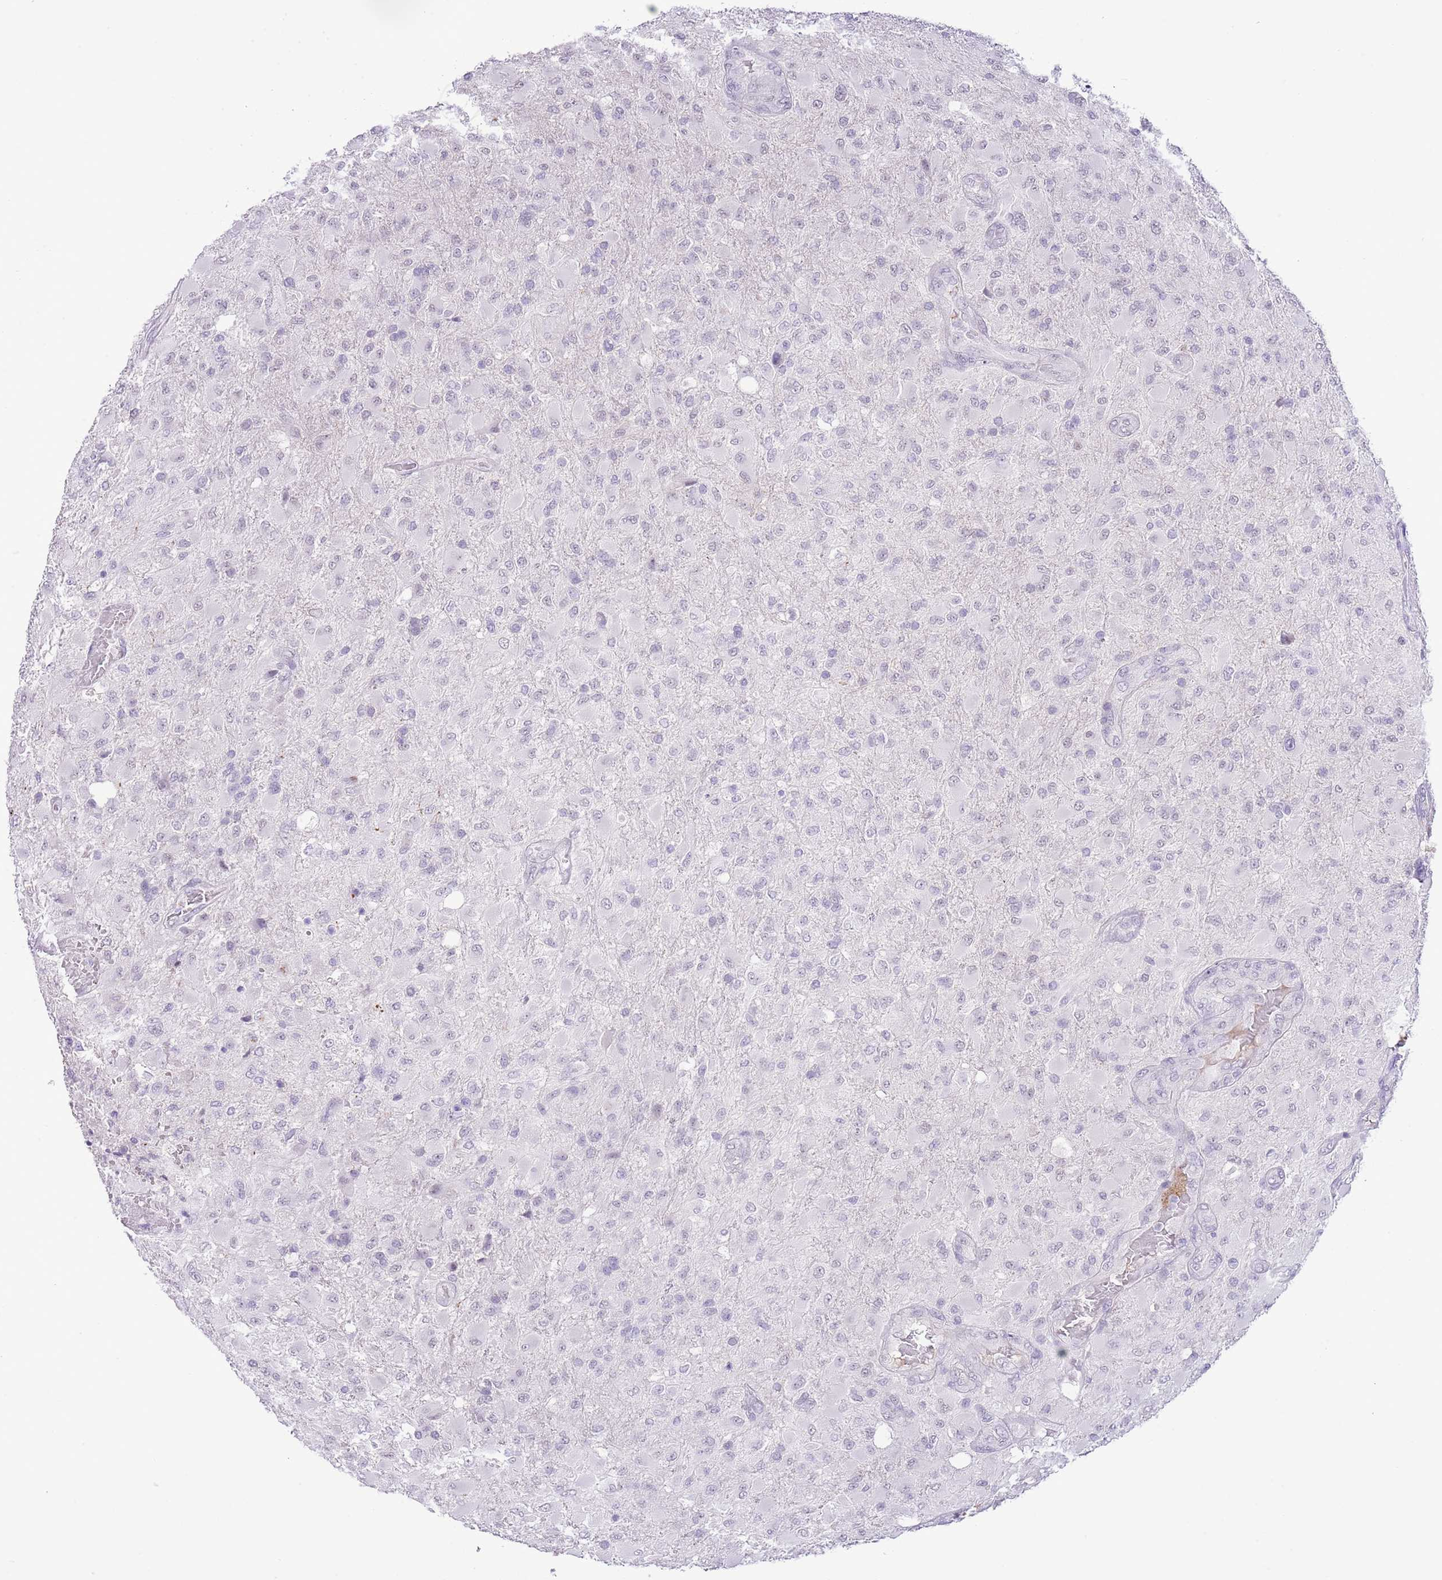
{"staining": {"intensity": "negative", "quantity": "none", "location": "none"}, "tissue": "glioma", "cell_type": "Tumor cells", "image_type": "cancer", "snomed": [{"axis": "morphology", "description": "Glioma, malignant, Low grade"}, {"axis": "topography", "description": "Brain"}], "caption": "Immunohistochemistry histopathology image of neoplastic tissue: human low-grade glioma (malignant) stained with DAB (3,3'-diaminobenzidine) displays no significant protein staining in tumor cells.", "gene": "MIDN", "patient": {"sex": "male", "age": 65}}